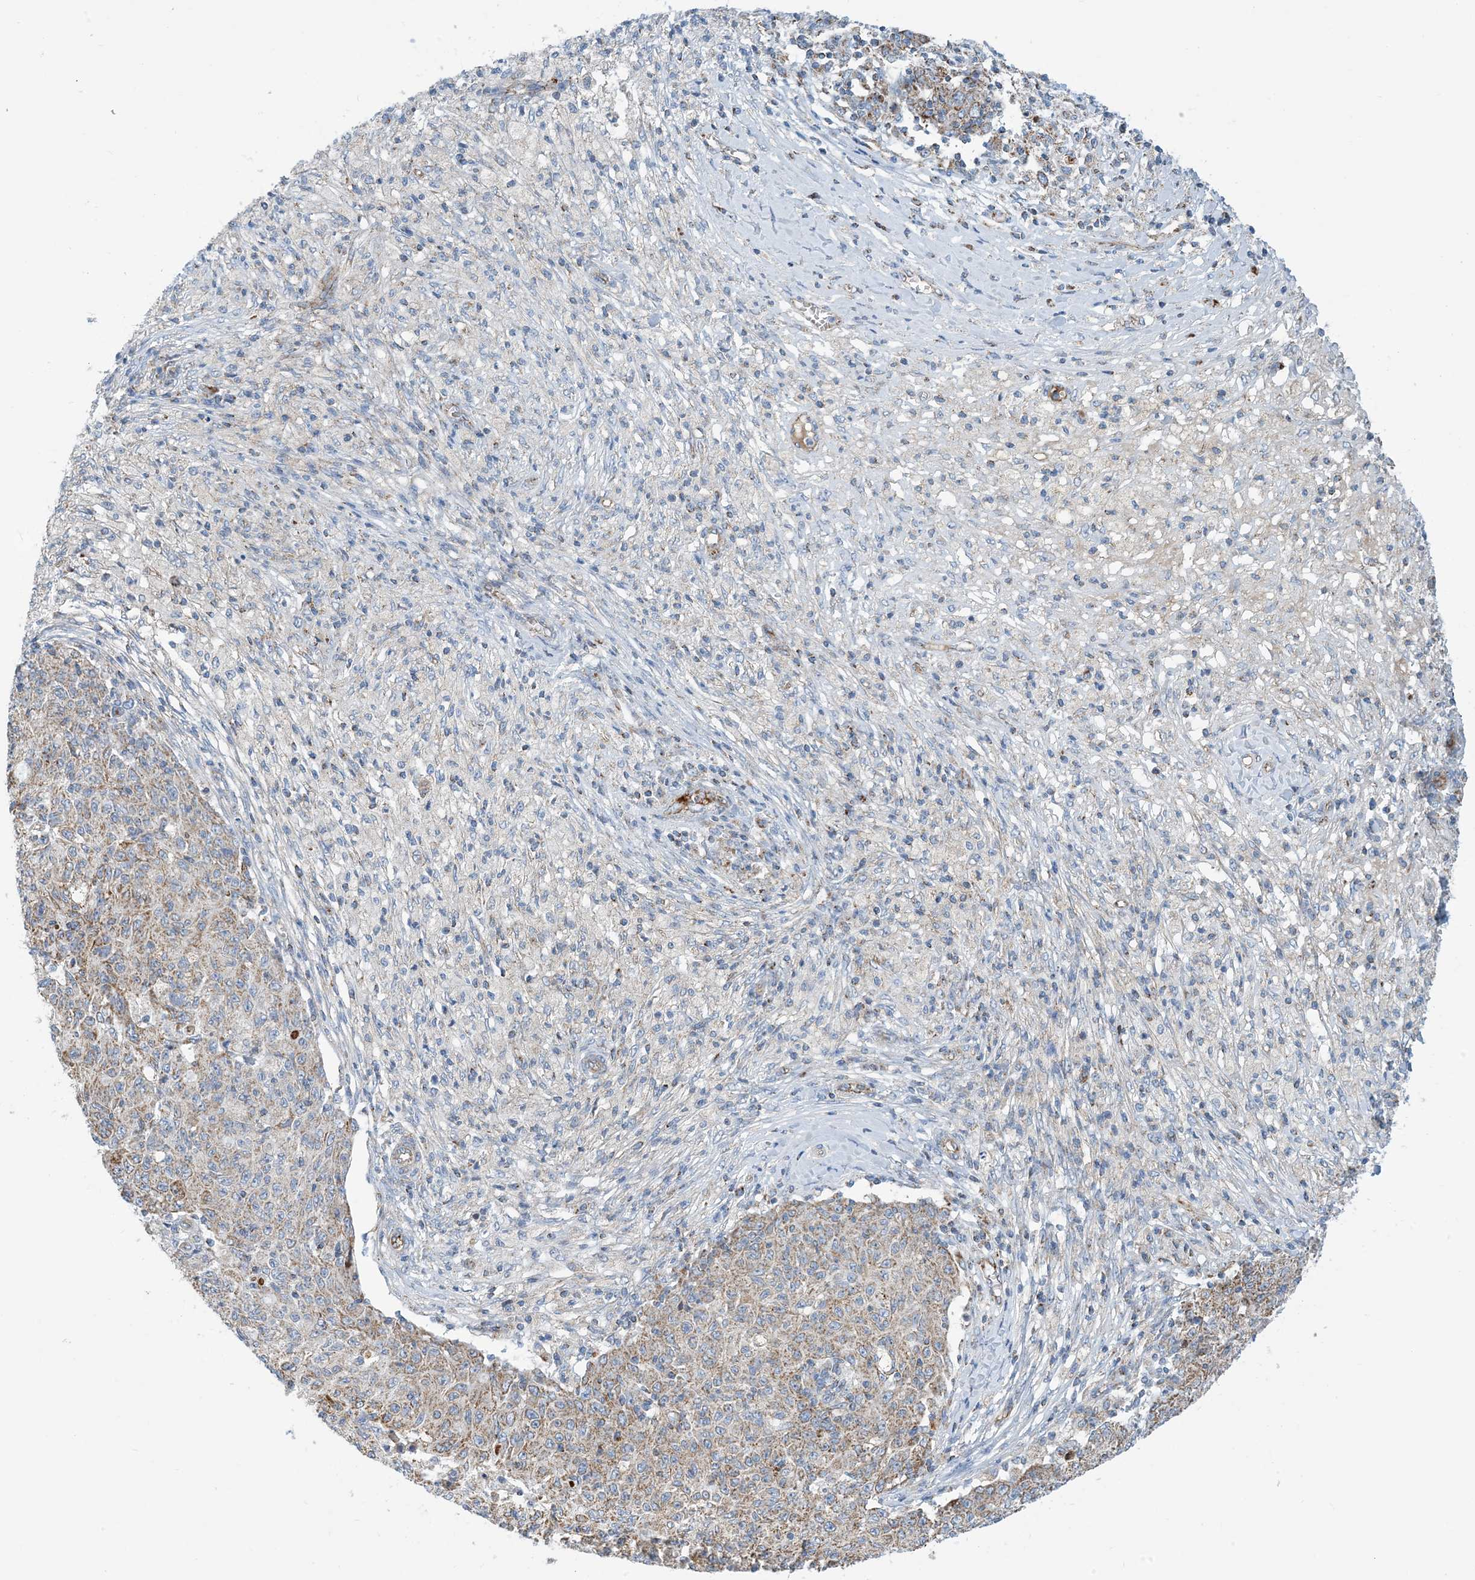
{"staining": {"intensity": "moderate", "quantity": ">75%", "location": "cytoplasmic/membranous"}, "tissue": "ovarian cancer", "cell_type": "Tumor cells", "image_type": "cancer", "snomed": [{"axis": "morphology", "description": "Carcinoma, endometroid"}, {"axis": "topography", "description": "Ovary"}], "caption": "A photomicrograph of ovarian cancer (endometroid carcinoma) stained for a protein exhibits moderate cytoplasmic/membranous brown staining in tumor cells.", "gene": "PHOSPHO2", "patient": {"sex": "female", "age": 42}}